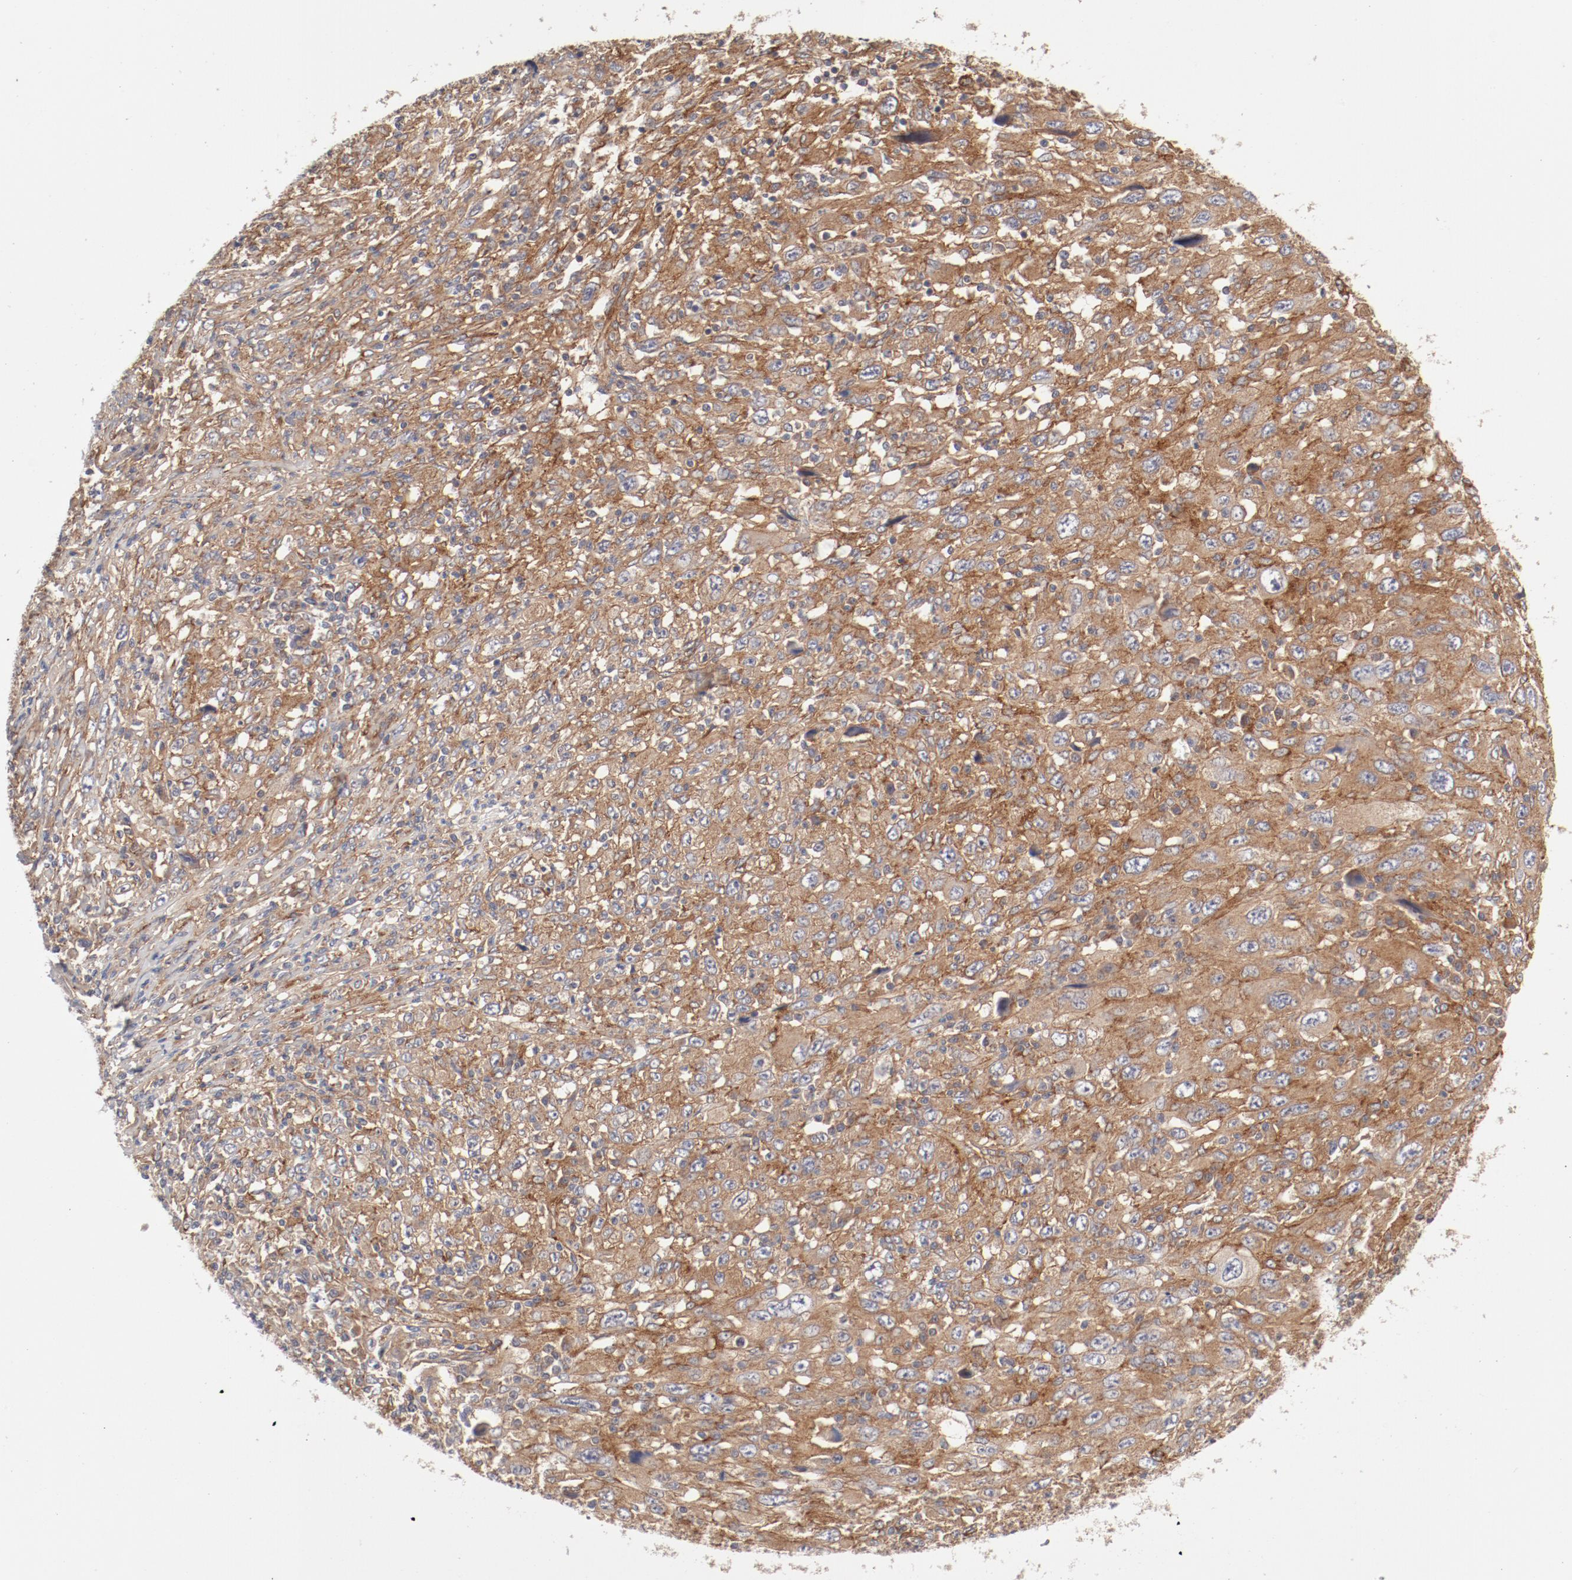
{"staining": {"intensity": "moderate", "quantity": ">75%", "location": "cytoplasmic/membranous"}, "tissue": "melanoma", "cell_type": "Tumor cells", "image_type": "cancer", "snomed": [{"axis": "morphology", "description": "Malignant melanoma, Metastatic site"}, {"axis": "topography", "description": "Skin"}], "caption": "Protein expression analysis of melanoma demonstrates moderate cytoplasmic/membranous positivity in about >75% of tumor cells.", "gene": "AP2A1", "patient": {"sex": "female", "age": 56}}